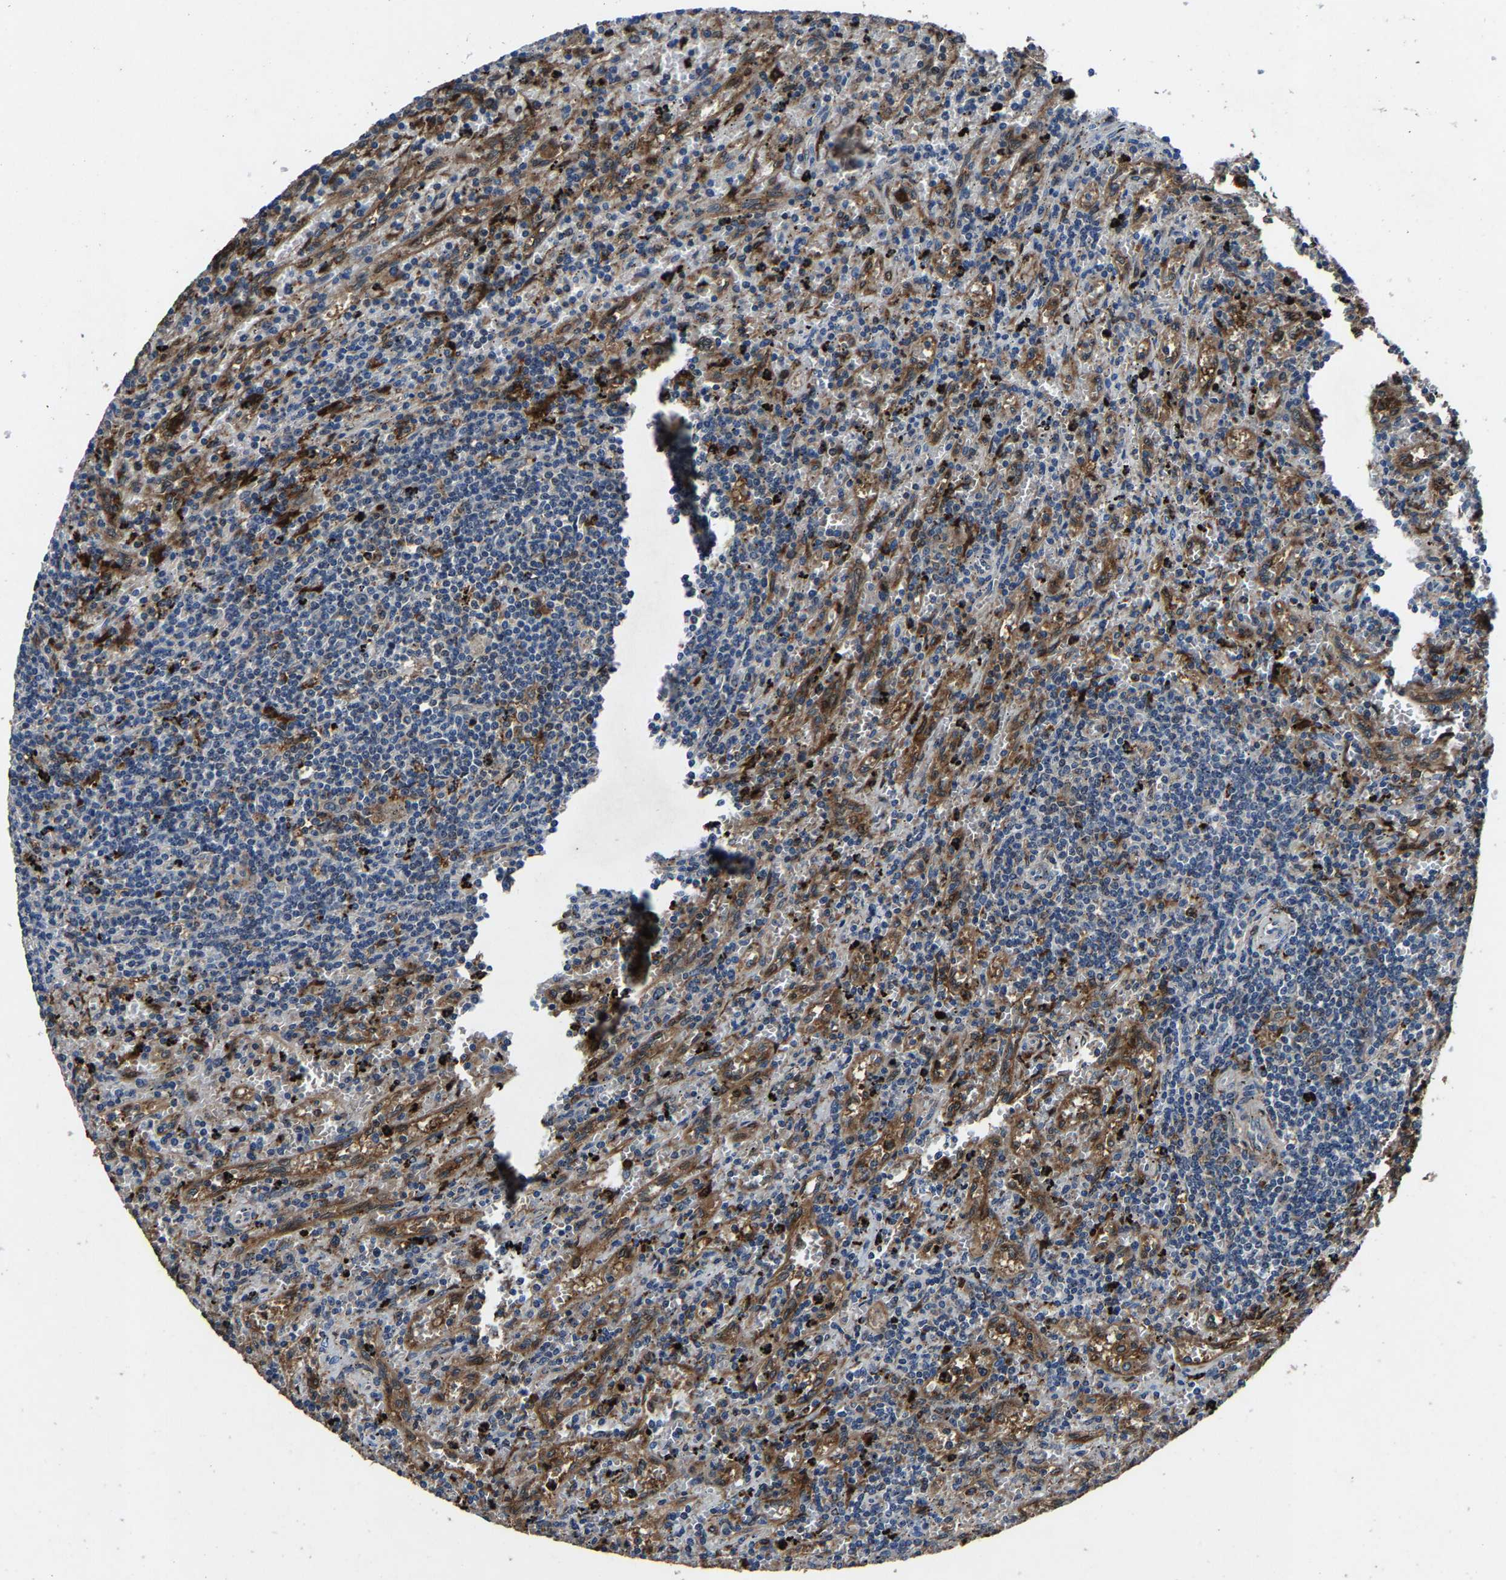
{"staining": {"intensity": "negative", "quantity": "none", "location": "none"}, "tissue": "lymphoma", "cell_type": "Tumor cells", "image_type": "cancer", "snomed": [{"axis": "morphology", "description": "Malignant lymphoma, non-Hodgkin's type, Low grade"}, {"axis": "topography", "description": "Spleen"}], "caption": "This is an immunohistochemistry (IHC) histopathology image of human lymphoma. There is no expression in tumor cells.", "gene": "PCNX2", "patient": {"sex": "male", "age": 76}}